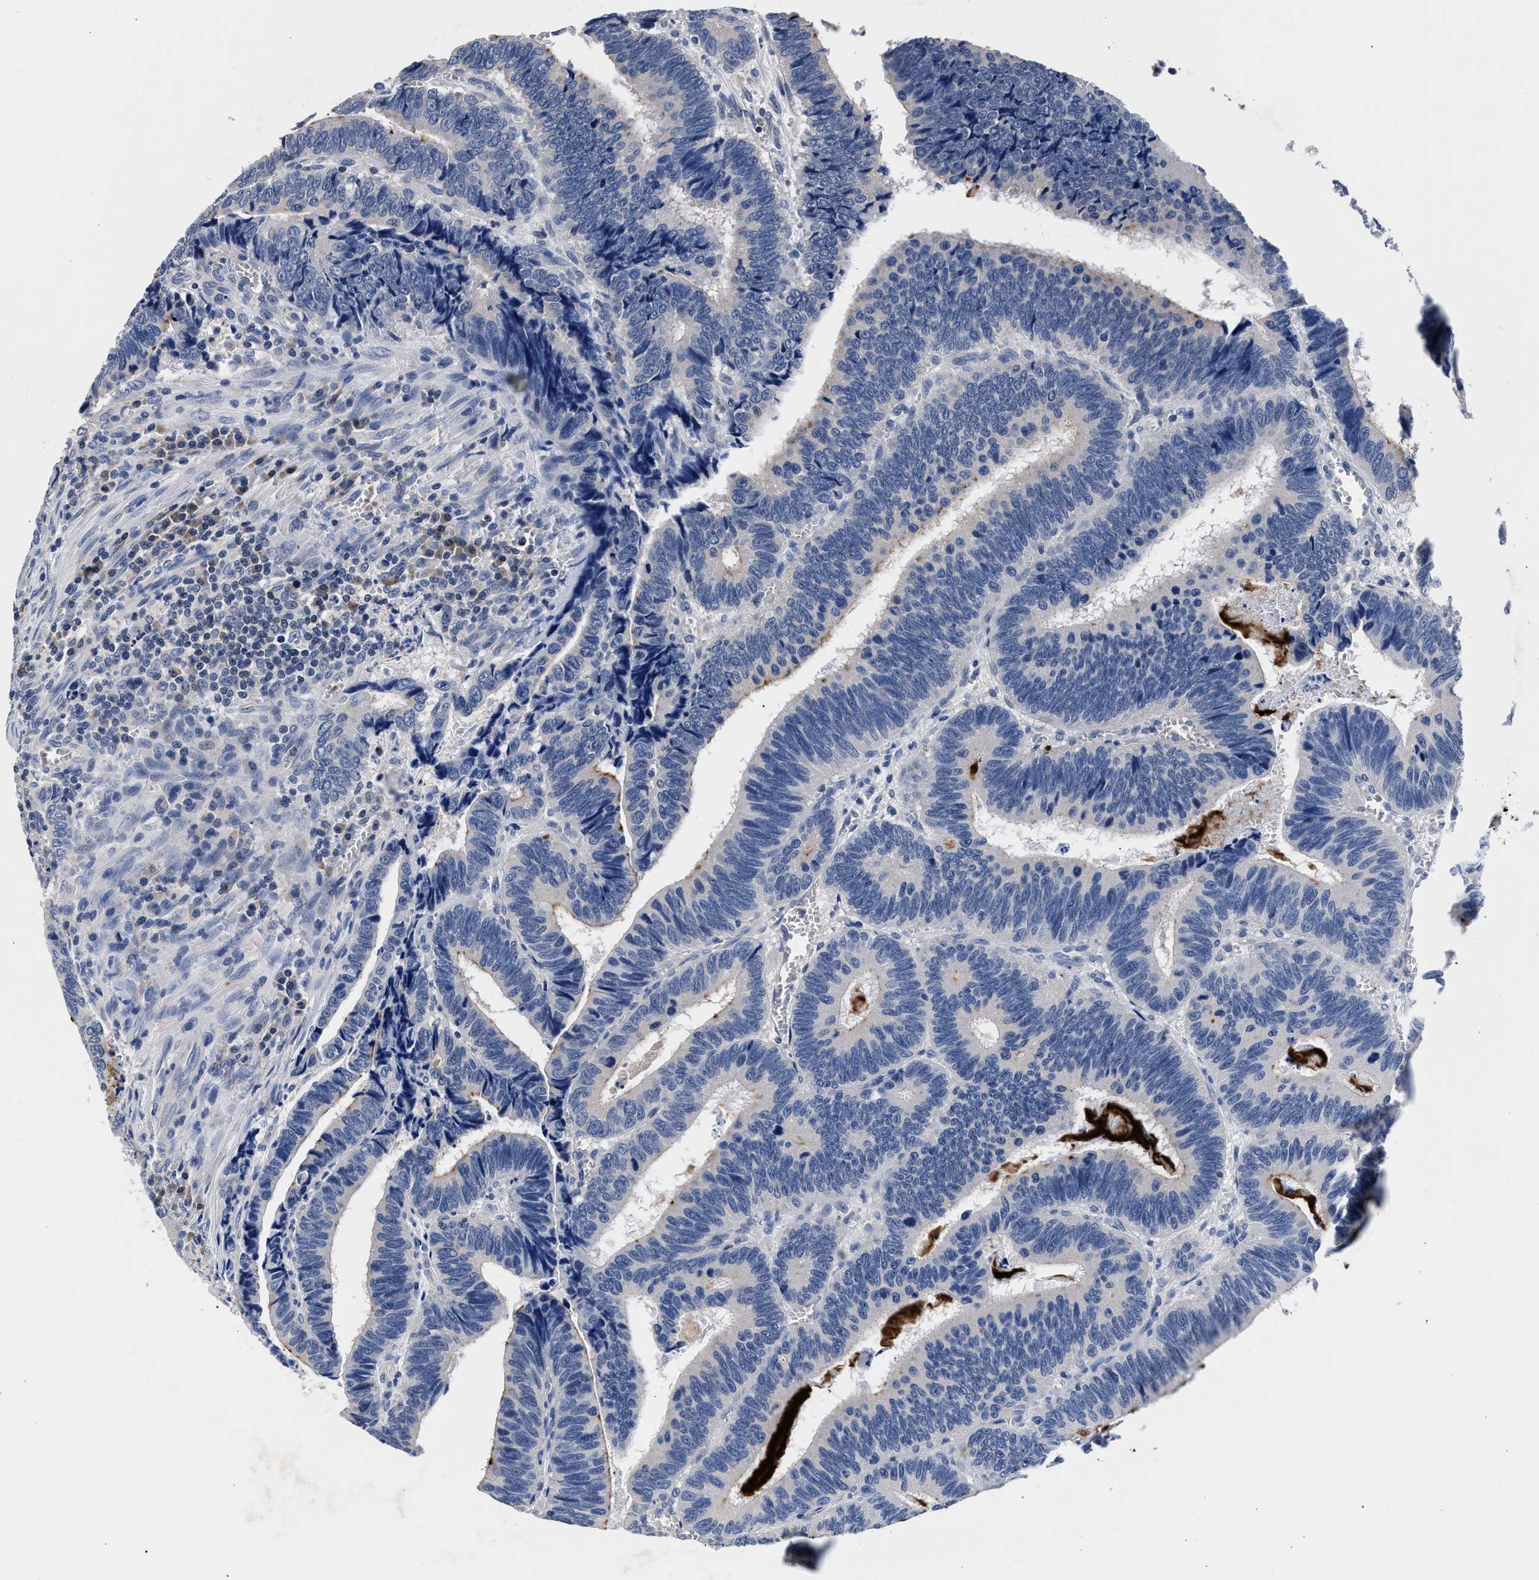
{"staining": {"intensity": "negative", "quantity": "none", "location": "none"}, "tissue": "colorectal cancer", "cell_type": "Tumor cells", "image_type": "cancer", "snomed": [{"axis": "morphology", "description": "Inflammation, NOS"}, {"axis": "morphology", "description": "Adenocarcinoma, NOS"}, {"axis": "topography", "description": "Colon"}], "caption": "Histopathology image shows no protein staining in tumor cells of adenocarcinoma (colorectal) tissue.", "gene": "PHF24", "patient": {"sex": "male", "age": 72}}